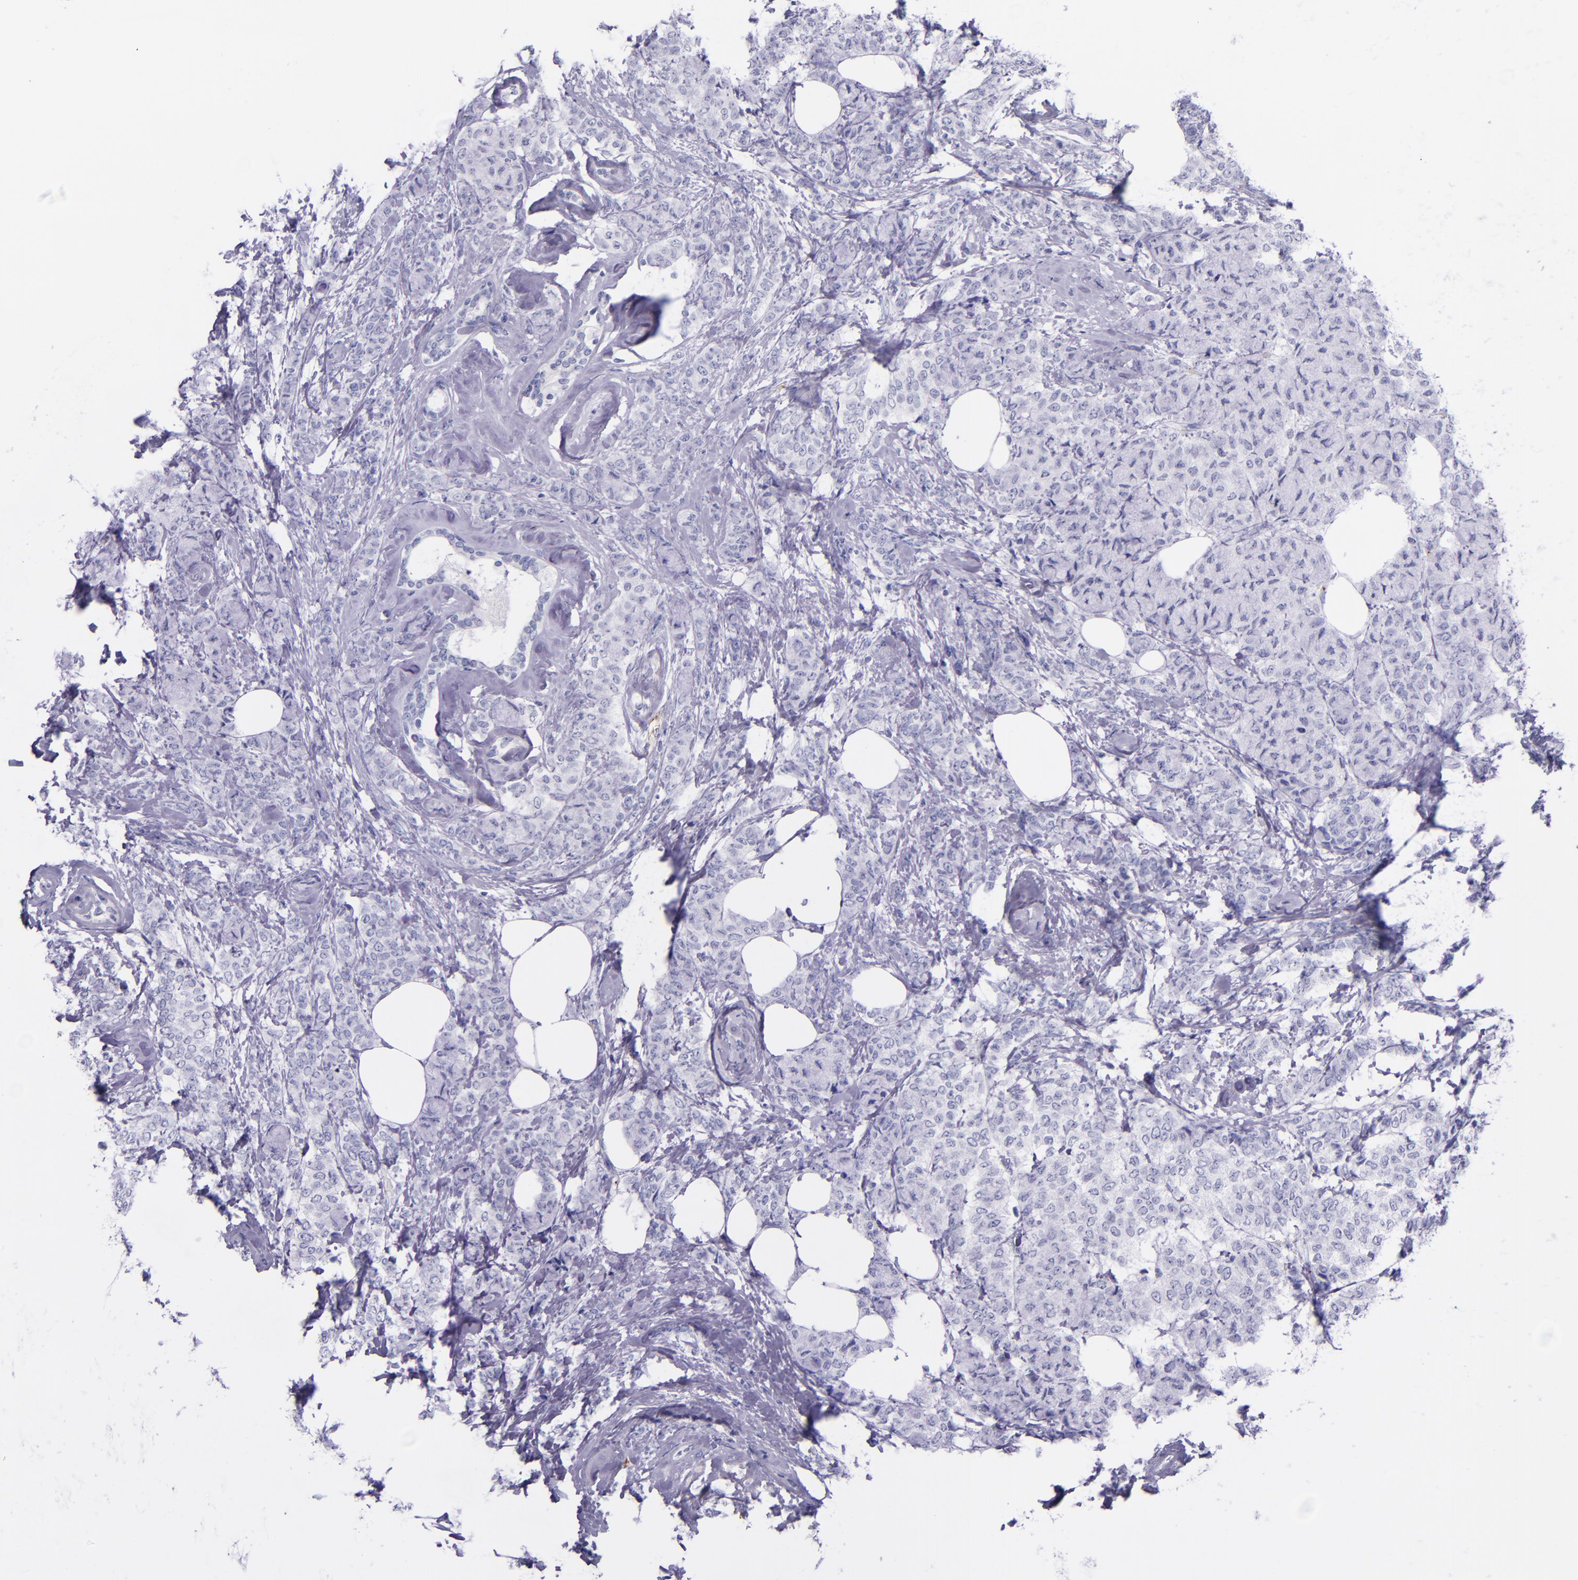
{"staining": {"intensity": "negative", "quantity": "none", "location": "none"}, "tissue": "breast cancer", "cell_type": "Tumor cells", "image_type": "cancer", "snomed": [{"axis": "morphology", "description": "Lobular carcinoma"}, {"axis": "topography", "description": "Breast"}], "caption": "Tumor cells are negative for brown protein staining in breast cancer (lobular carcinoma).", "gene": "SELE", "patient": {"sex": "female", "age": 60}}